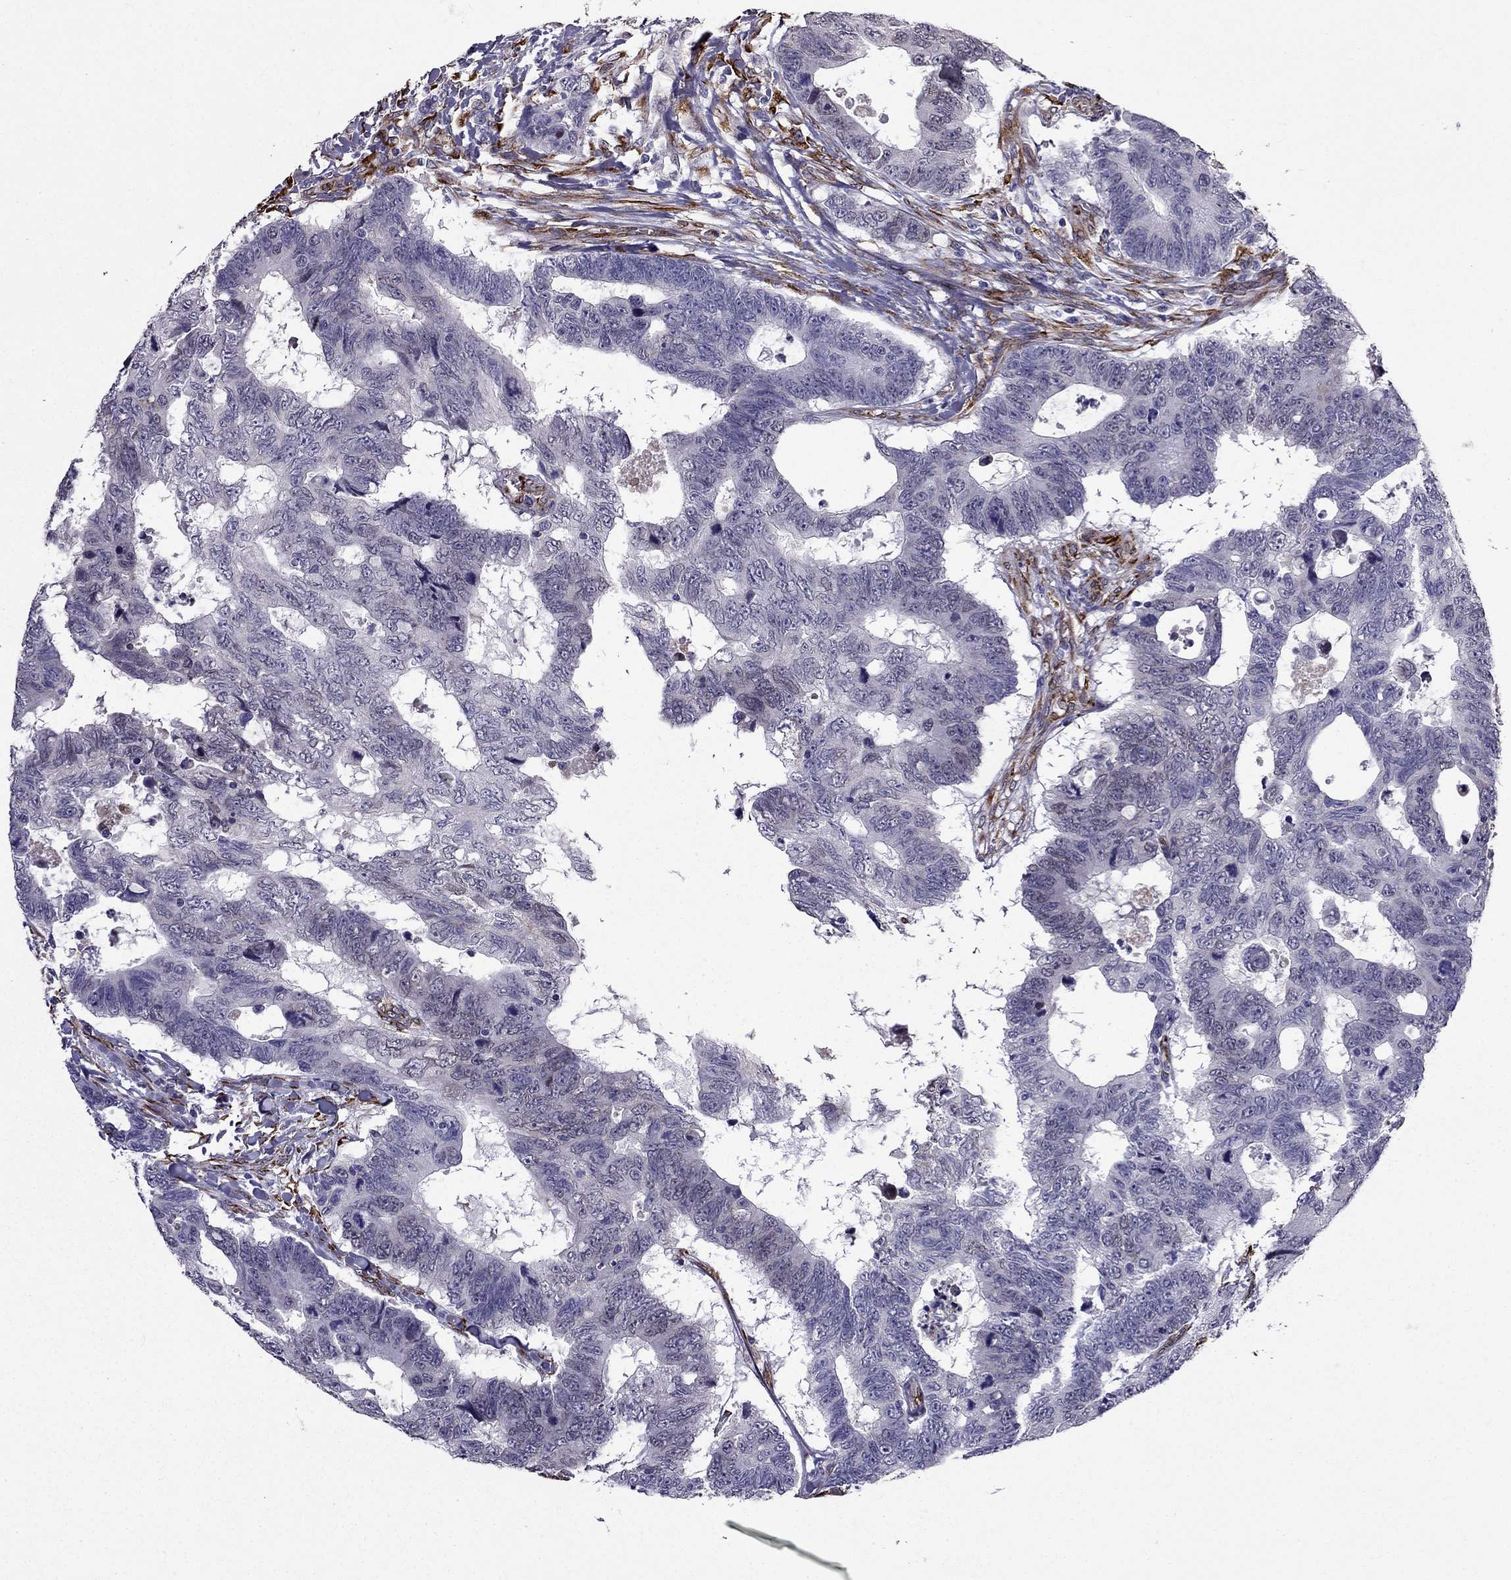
{"staining": {"intensity": "negative", "quantity": "none", "location": "none"}, "tissue": "colorectal cancer", "cell_type": "Tumor cells", "image_type": "cancer", "snomed": [{"axis": "morphology", "description": "Adenocarcinoma, NOS"}, {"axis": "topography", "description": "Colon"}], "caption": "This is a histopathology image of immunohistochemistry (IHC) staining of adenocarcinoma (colorectal), which shows no expression in tumor cells.", "gene": "IKBIP", "patient": {"sex": "female", "age": 77}}